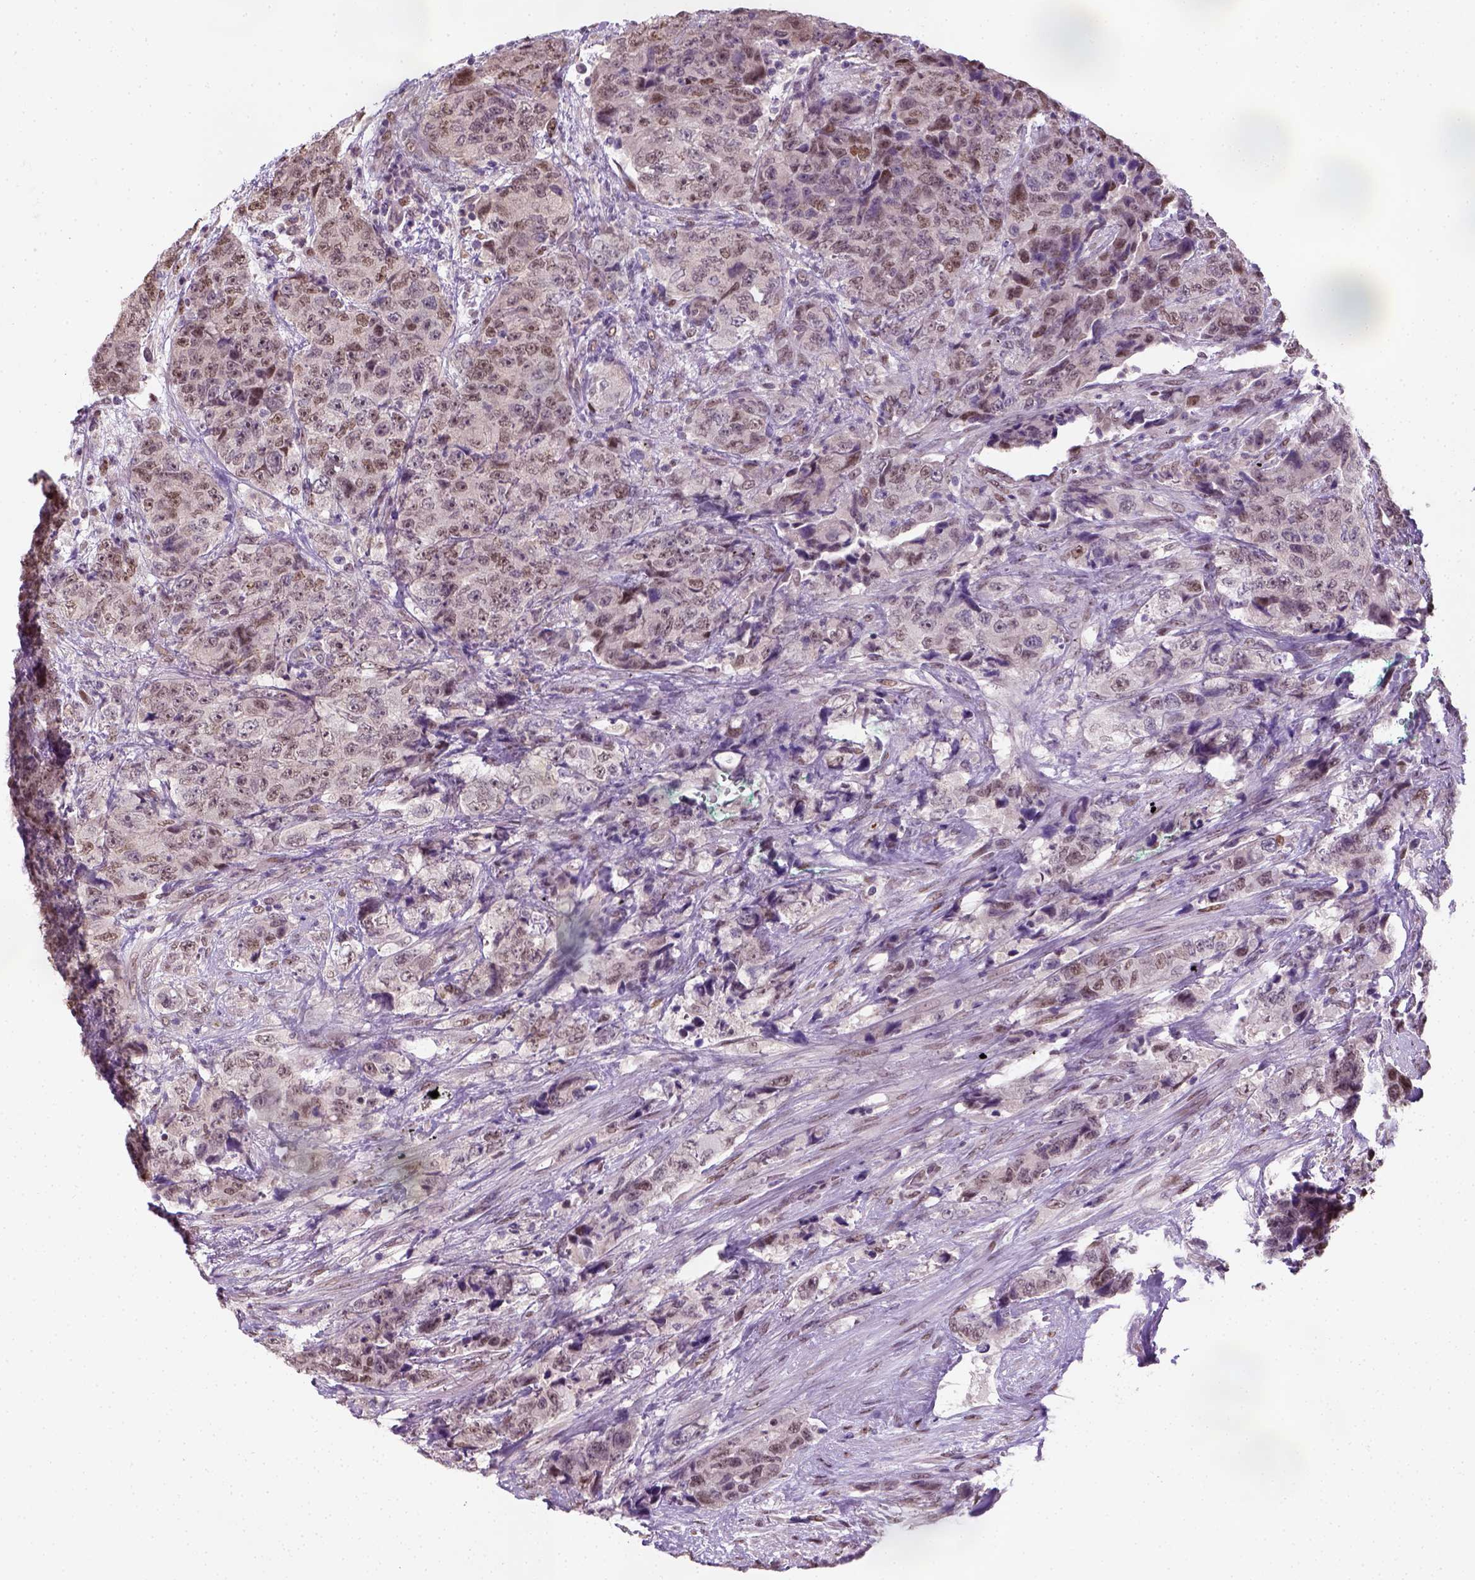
{"staining": {"intensity": "moderate", "quantity": ">75%", "location": "nuclear"}, "tissue": "urothelial cancer", "cell_type": "Tumor cells", "image_type": "cancer", "snomed": [{"axis": "morphology", "description": "Urothelial carcinoma, High grade"}, {"axis": "topography", "description": "Urinary bladder"}], "caption": "This is an image of IHC staining of urothelial cancer, which shows moderate expression in the nuclear of tumor cells.", "gene": "C1orf112", "patient": {"sex": "female", "age": 78}}